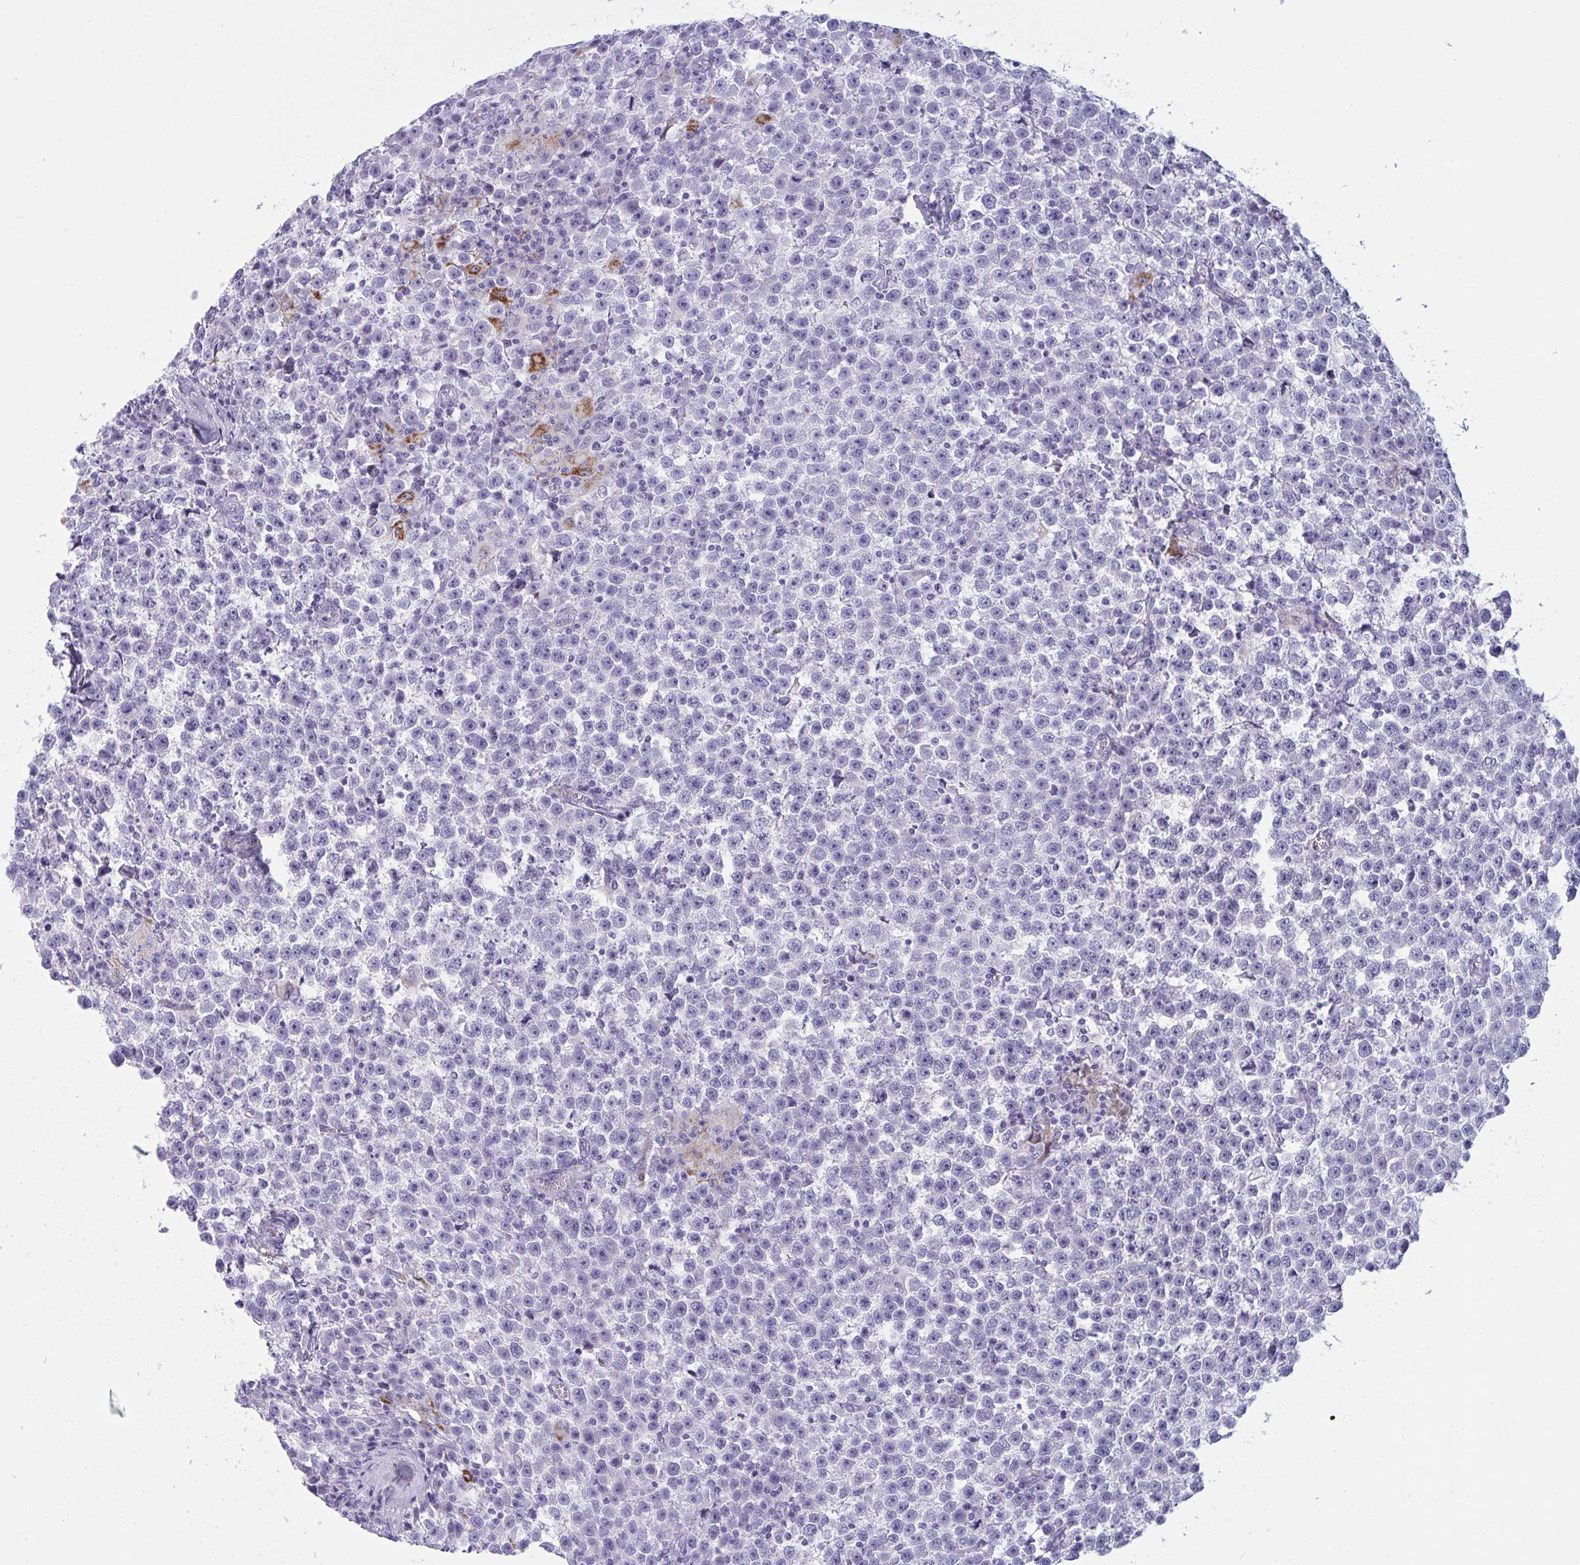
{"staining": {"intensity": "negative", "quantity": "none", "location": "none"}, "tissue": "testis cancer", "cell_type": "Tumor cells", "image_type": "cancer", "snomed": [{"axis": "morphology", "description": "Seminoma, NOS"}, {"axis": "topography", "description": "Testis"}], "caption": "An image of human testis cancer (seminoma) is negative for staining in tumor cells. (Stains: DAB IHC with hematoxylin counter stain, Microscopy: brightfield microscopy at high magnification).", "gene": "OXLD1", "patient": {"sex": "male", "age": 31}}